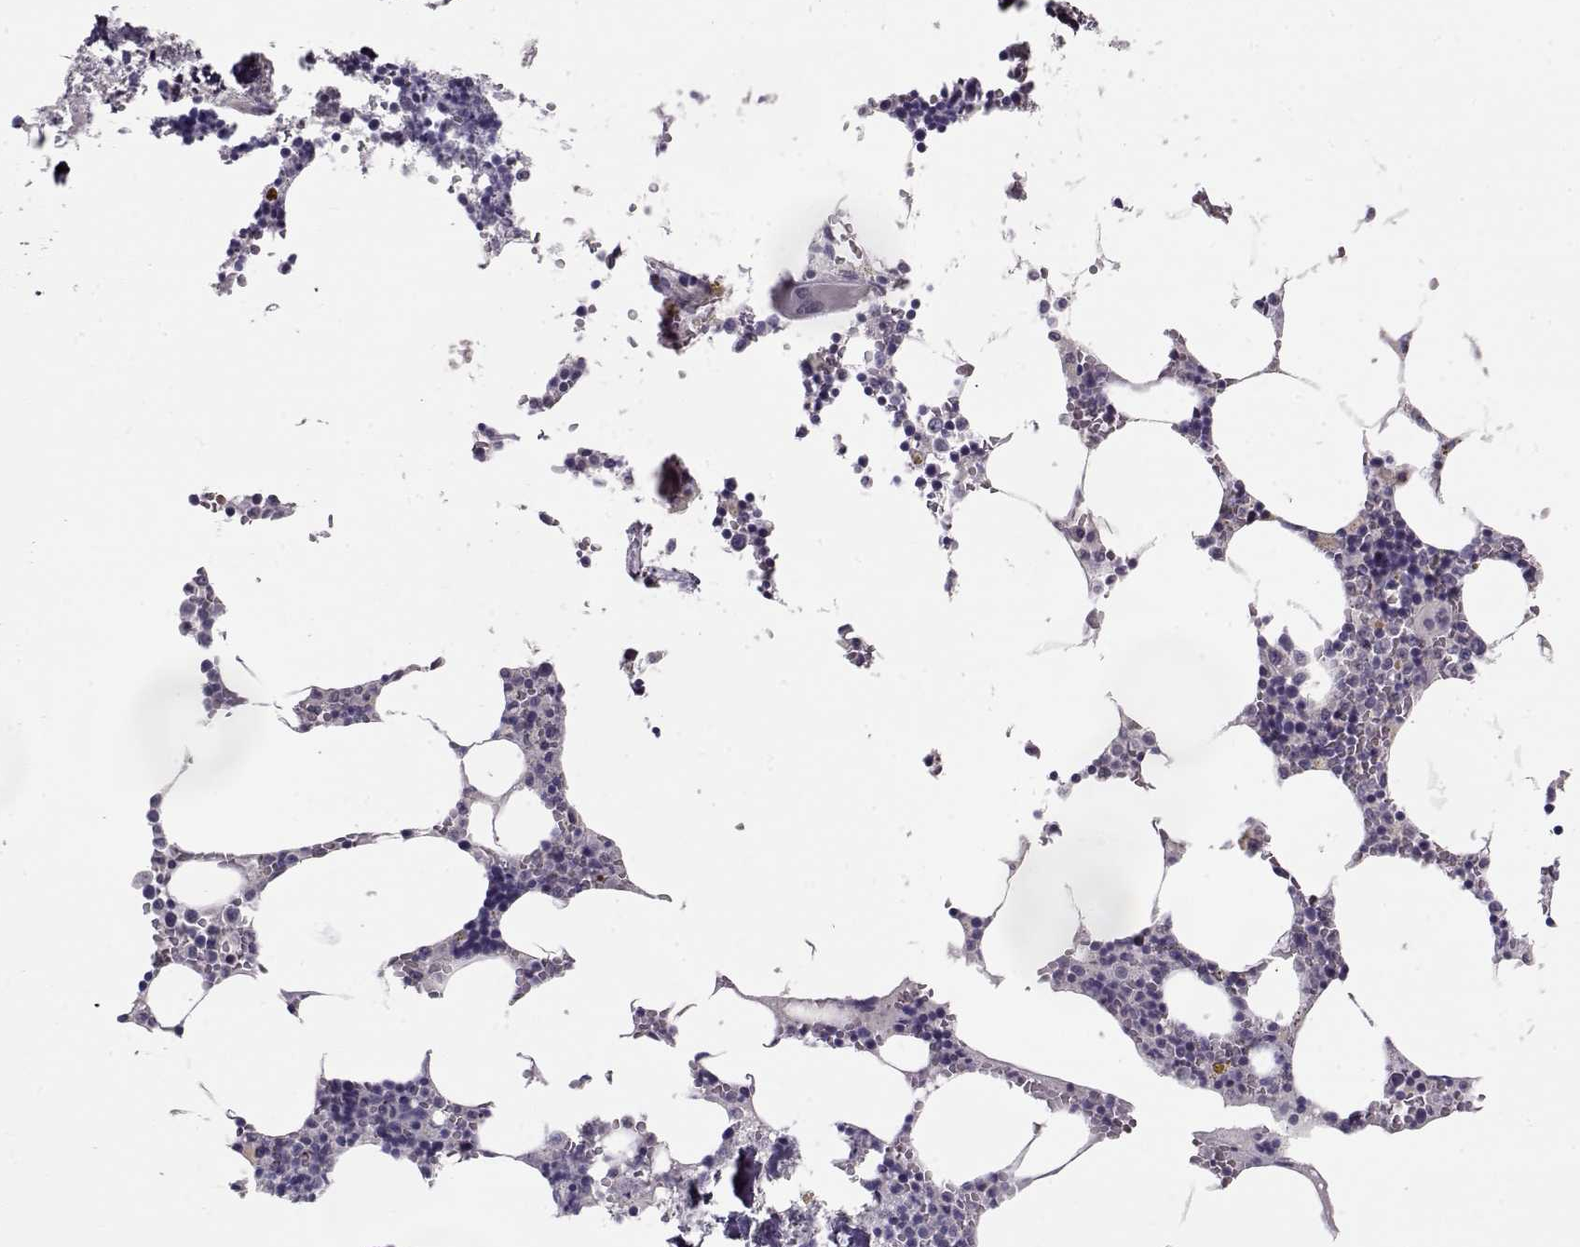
{"staining": {"intensity": "negative", "quantity": "none", "location": "none"}, "tissue": "bone marrow", "cell_type": "Hematopoietic cells", "image_type": "normal", "snomed": [{"axis": "morphology", "description": "Normal tissue, NOS"}, {"axis": "topography", "description": "Bone marrow"}], "caption": "This photomicrograph is of benign bone marrow stained with IHC to label a protein in brown with the nuclei are counter-stained blue. There is no expression in hematopoietic cells.", "gene": "GRK1", "patient": {"sex": "male", "age": 54}}